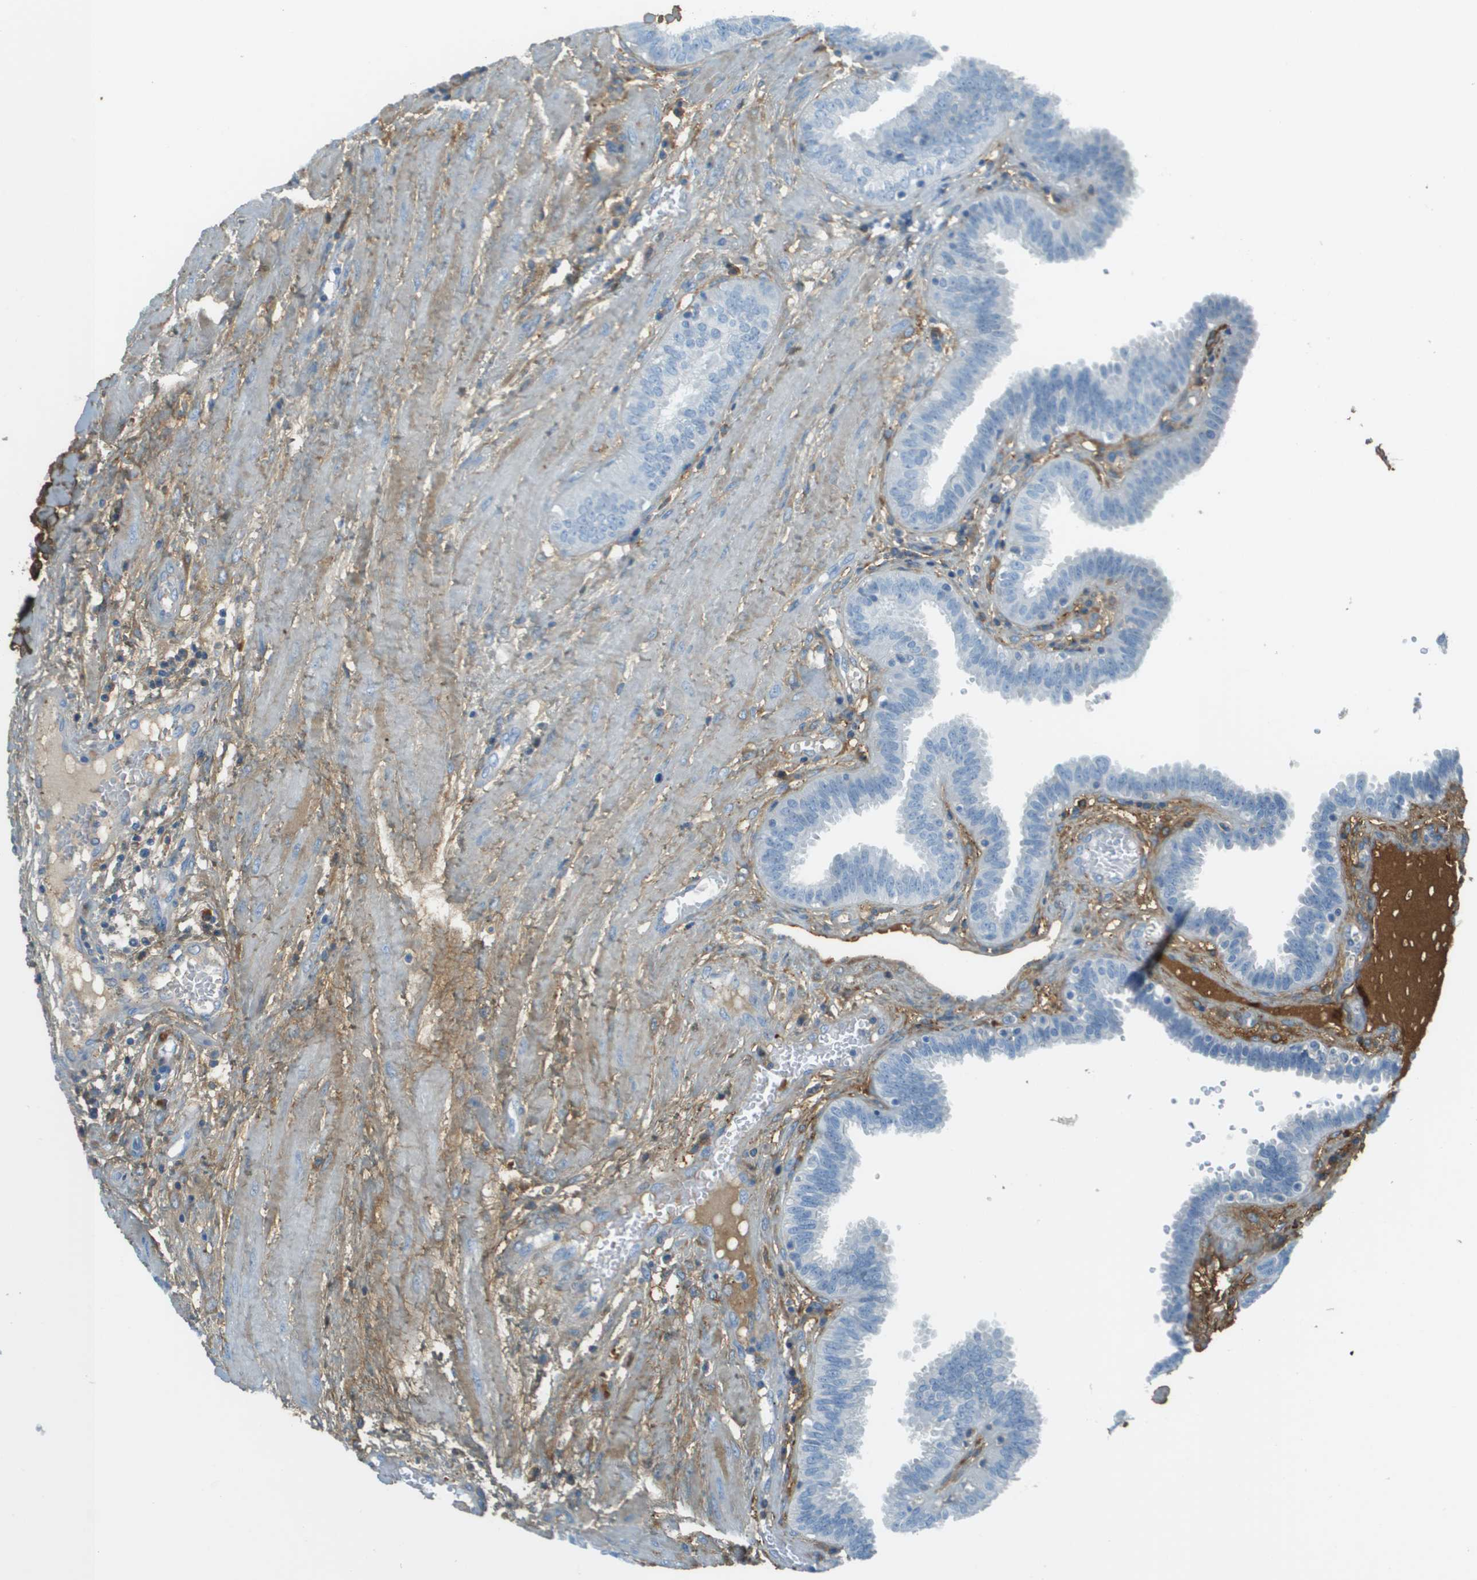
{"staining": {"intensity": "negative", "quantity": "none", "location": "none"}, "tissue": "fallopian tube", "cell_type": "Glandular cells", "image_type": "normal", "snomed": [{"axis": "morphology", "description": "Normal tissue, NOS"}, {"axis": "topography", "description": "Fallopian tube"}], "caption": "Glandular cells show no significant protein staining in normal fallopian tube.", "gene": "DCN", "patient": {"sex": "female", "age": 32}}